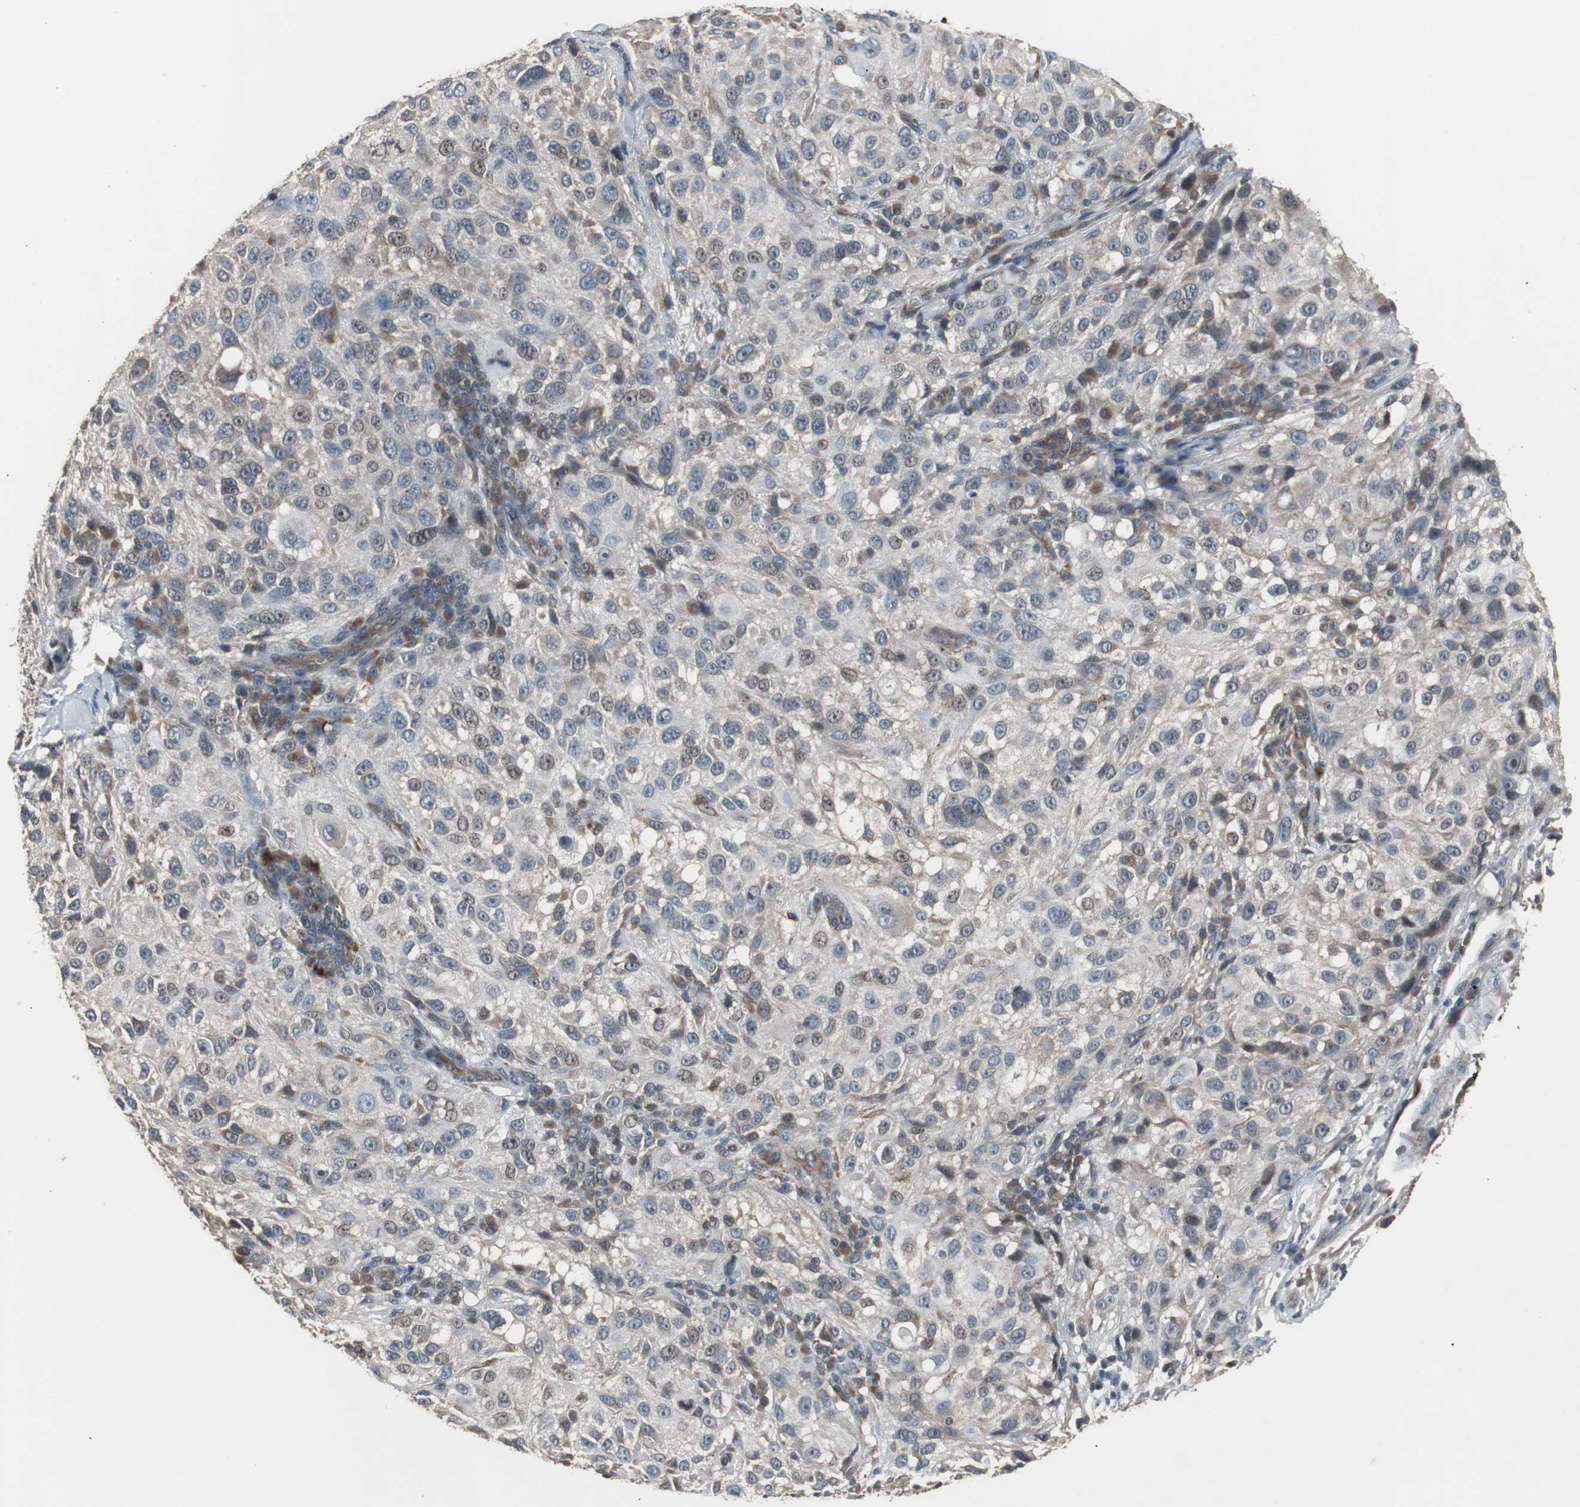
{"staining": {"intensity": "weak", "quantity": "25%-75%", "location": "cytoplasmic/membranous"}, "tissue": "melanoma", "cell_type": "Tumor cells", "image_type": "cancer", "snomed": [{"axis": "morphology", "description": "Necrosis, NOS"}, {"axis": "morphology", "description": "Malignant melanoma, NOS"}, {"axis": "topography", "description": "Skin"}], "caption": "Tumor cells demonstrate weak cytoplasmic/membranous positivity in about 25%-75% of cells in malignant melanoma. The protein of interest is stained brown, and the nuclei are stained in blue (DAB IHC with brightfield microscopy, high magnification).", "gene": "ATP2B2", "patient": {"sex": "female", "age": 87}}